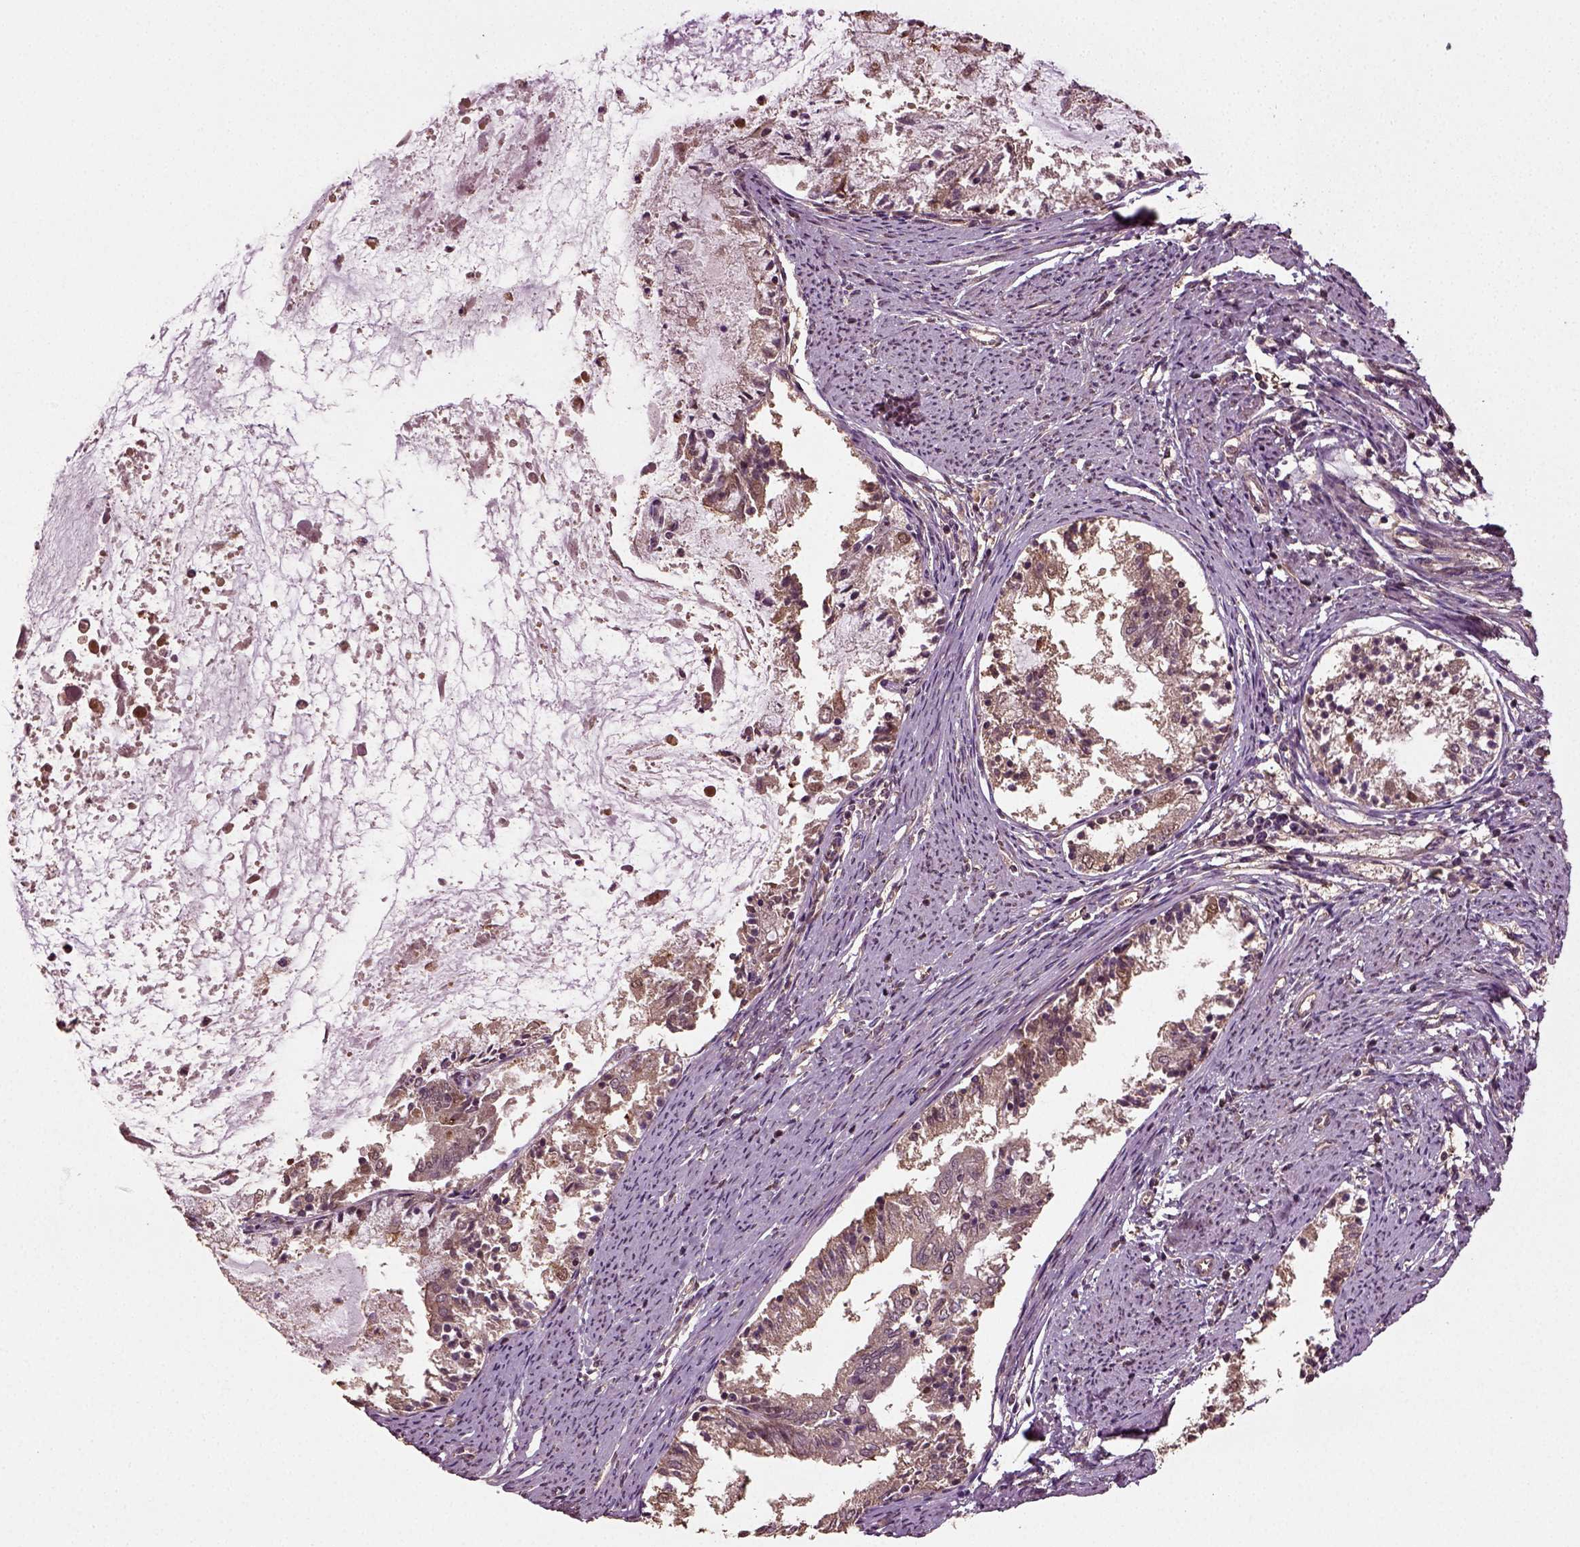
{"staining": {"intensity": "moderate", "quantity": "<25%", "location": "cytoplasmic/membranous"}, "tissue": "endometrial cancer", "cell_type": "Tumor cells", "image_type": "cancer", "snomed": [{"axis": "morphology", "description": "Adenocarcinoma, NOS"}, {"axis": "topography", "description": "Endometrium"}], "caption": "A low amount of moderate cytoplasmic/membranous positivity is present in approximately <25% of tumor cells in endometrial adenocarcinoma tissue.", "gene": "ERV3-1", "patient": {"sex": "female", "age": 57}}